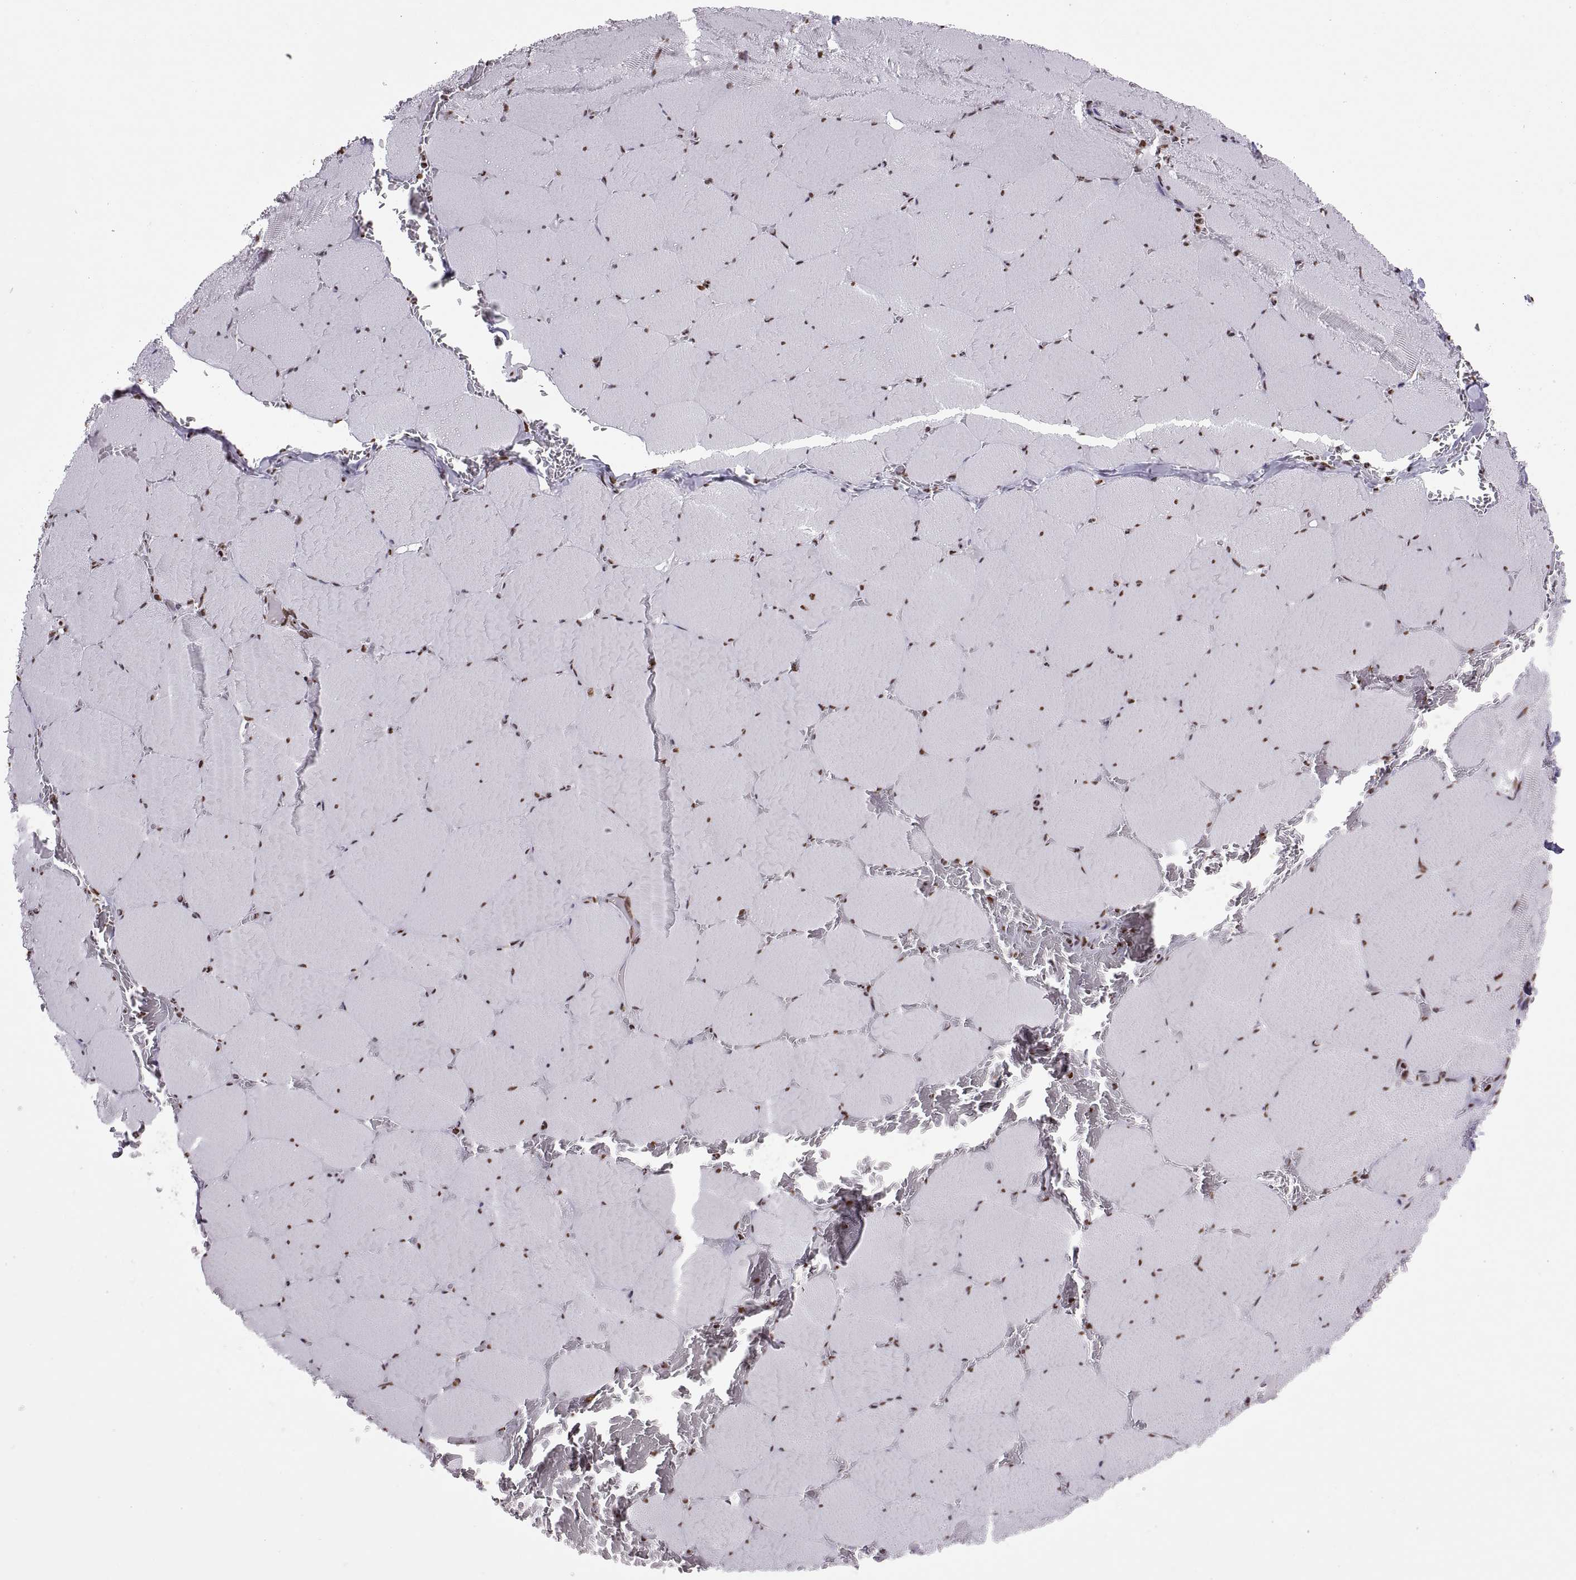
{"staining": {"intensity": "strong", "quantity": "25%-75%", "location": "nuclear"}, "tissue": "skeletal muscle", "cell_type": "Myocytes", "image_type": "normal", "snomed": [{"axis": "morphology", "description": "Normal tissue, NOS"}, {"axis": "morphology", "description": "Malignant melanoma, Metastatic site"}, {"axis": "topography", "description": "Skeletal muscle"}], "caption": "Strong nuclear staining for a protein is seen in approximately 25%-75% of myocytes of unremarkable skeletal muscle using immunohistochemistry.", "gene": "SNAI1", "patient": {"sex": "male", "age": 50}}